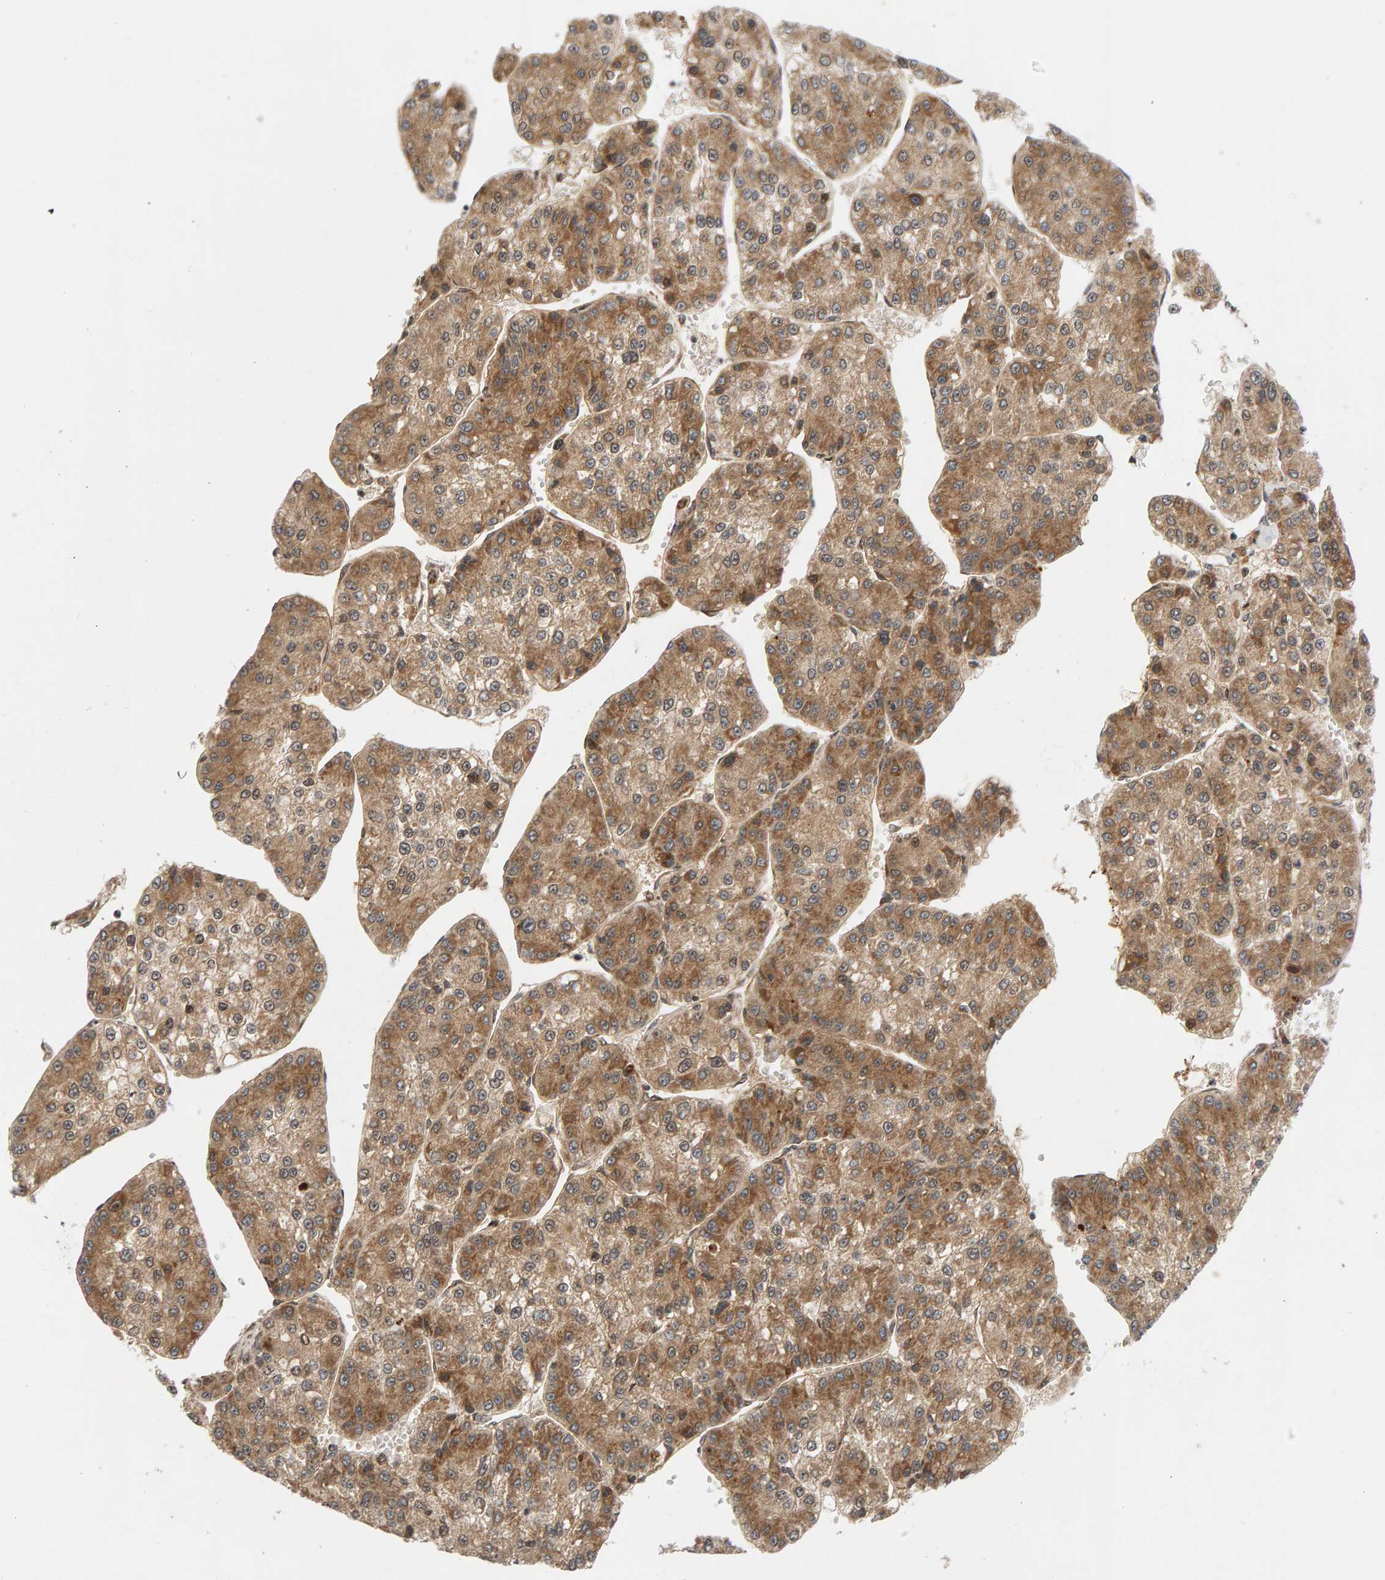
{"staining": {"intensity": "moderate", "quantity": ">75%", "location": "cytoplasmic/membranous"}, "tissue": "liver cancer", "cell_type": "Tumor cells", "image_type": "cancer", "snomed": [{"axis": "morphology", "description": "Carcinoma, Hepatocellular, NOS"}, {"axis": "topography", "description": "Liver"}], "caption": "The micrograph demonstrates a brown stain indicating the presence of a protein in the cytoplasmic/membranous of tumor cells in liver hepatocellular carcinoma. (Brightfield microscopy of DAB IHC at high magnification).", "gene": "BAHCC1", "patient": {"sex": "female", "age": 73}}